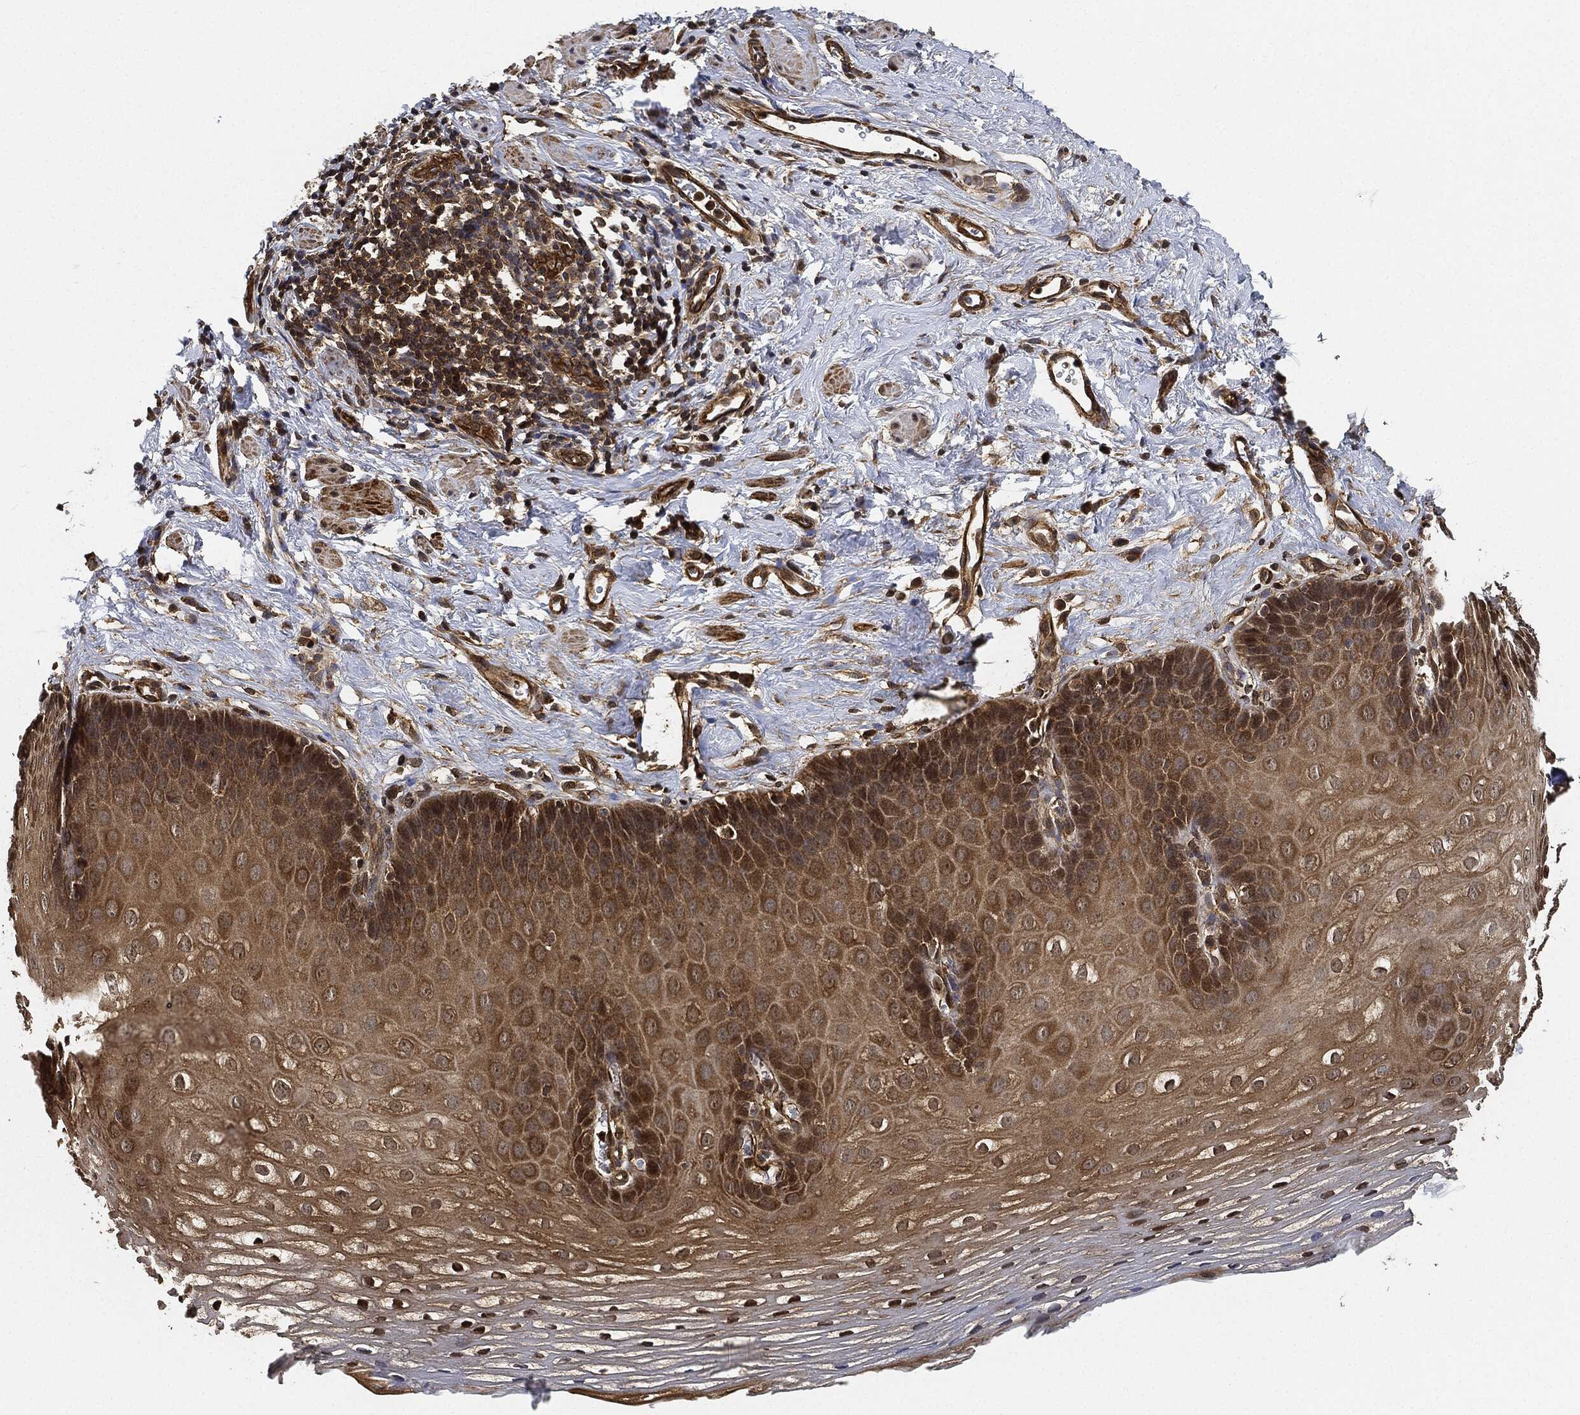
{"staining": {"intensity": "moderate", "quantity": ">75%", "location": "cytoplasmic/membranous"}, "tissue": "esophagus", "cell_type": "Squamous epithelial cells", "image_type": "normal", "snomed": [{"axis": "morphology", "description": "Normal tissue, NOS"}, {"axis": "topography", "description": "Esophagus"}], "caption": "Benign esophagus demonstrates moderate cytoplasmic/membranous staining in about >75% of squamous epithelial cells (IHC, brightfield microscopy, high magnification)..", "gene": "CEP290", "patient": {"sex": "male", "age": 64}}